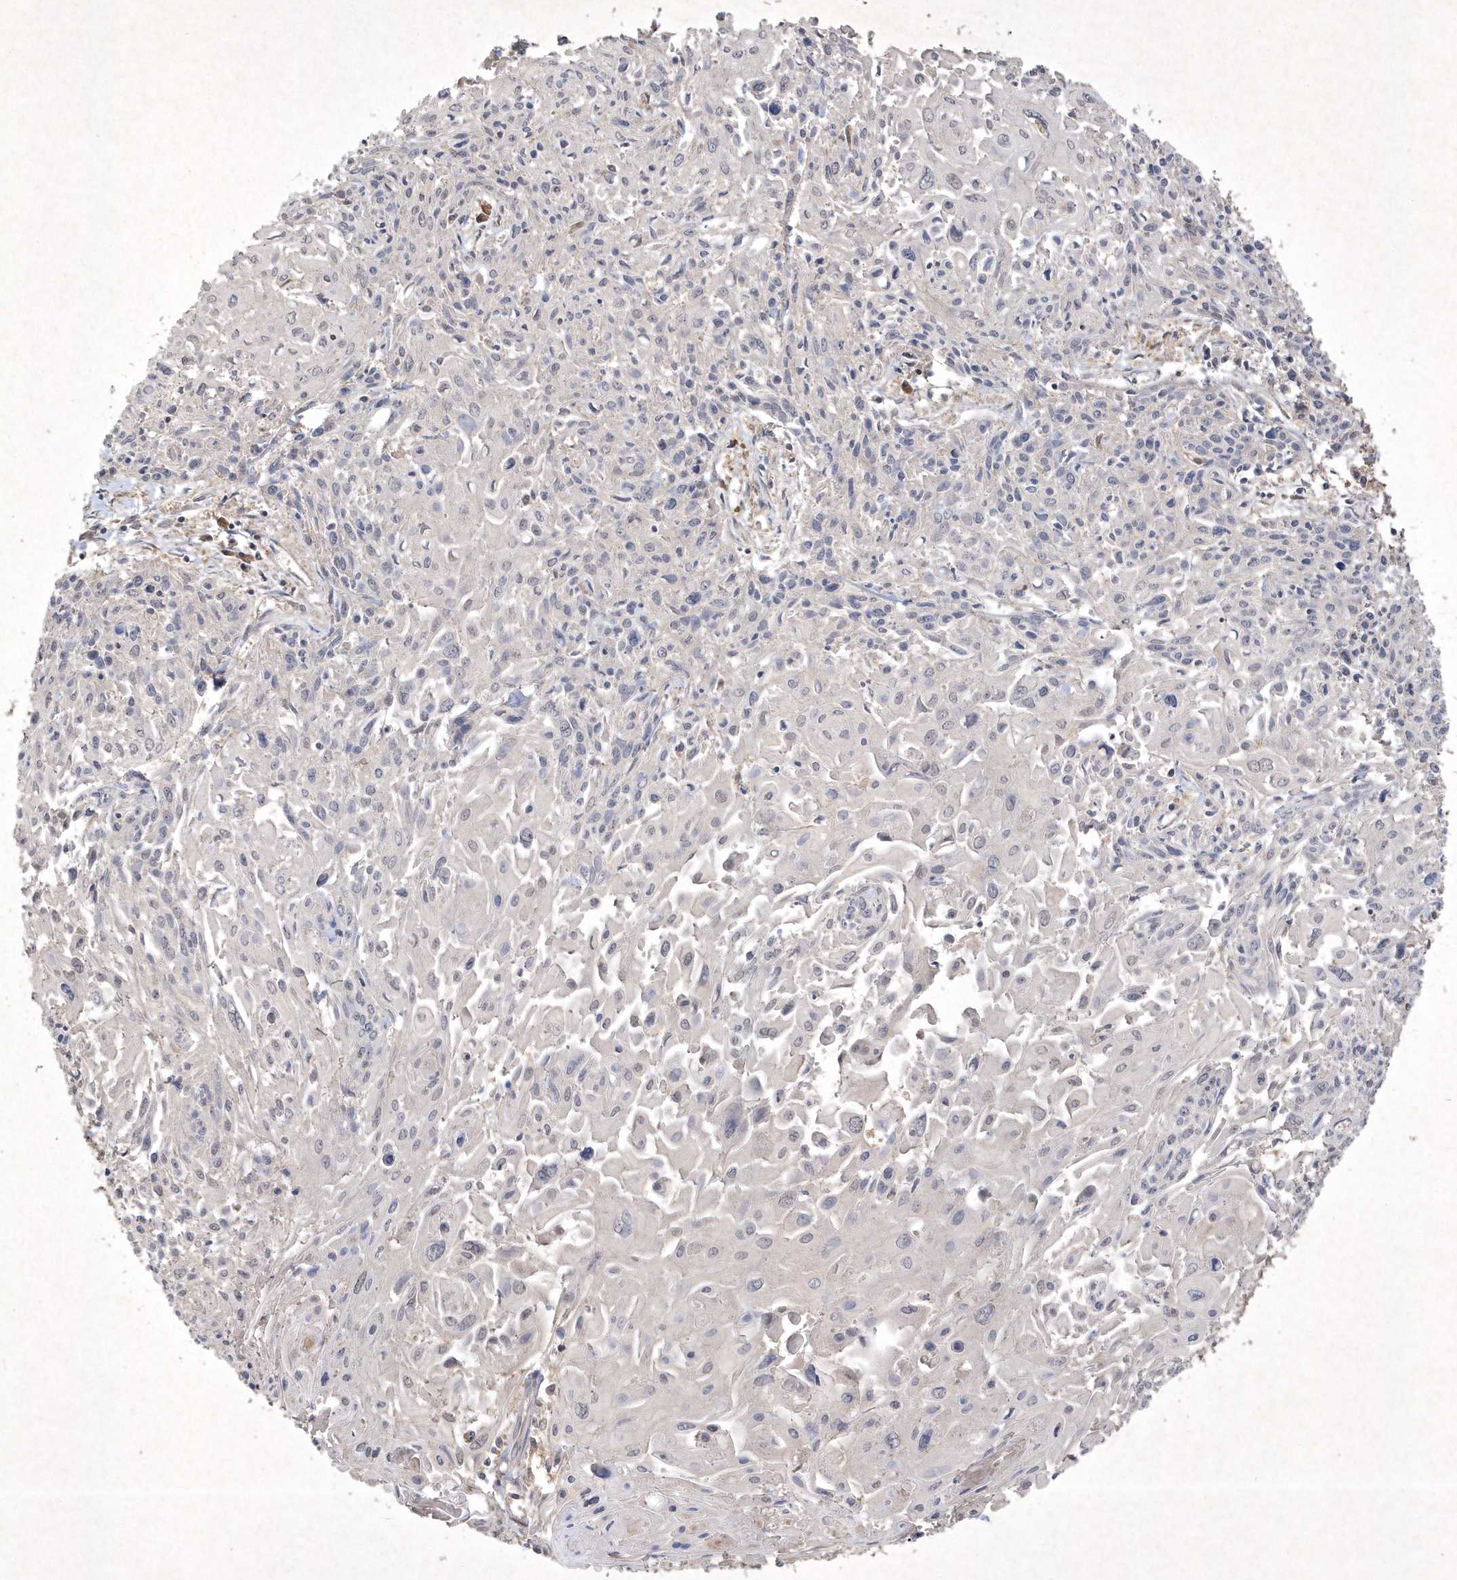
{"staining": {"intensity": "negative", "quantity": "none", "location": "none"}, "tissue": "cervical cancer", "cell_type": "Tumor cells", "image_type": "cancer", "snomed": [{"axis": "morphology", "description": "Squamous cell carcinoma, NOS"}, {"axis": "topography", "description": "Cervix"}], "caption": "High magnification brightfield microscopy of squamous cell carcinoma (cervical) stained with DAB (brown) and counterstained with hematoxylin (blue): tumor cells show no significant staining.", "gene": "AKR7A2", "patient": {"sex": "female", "age": 51}}